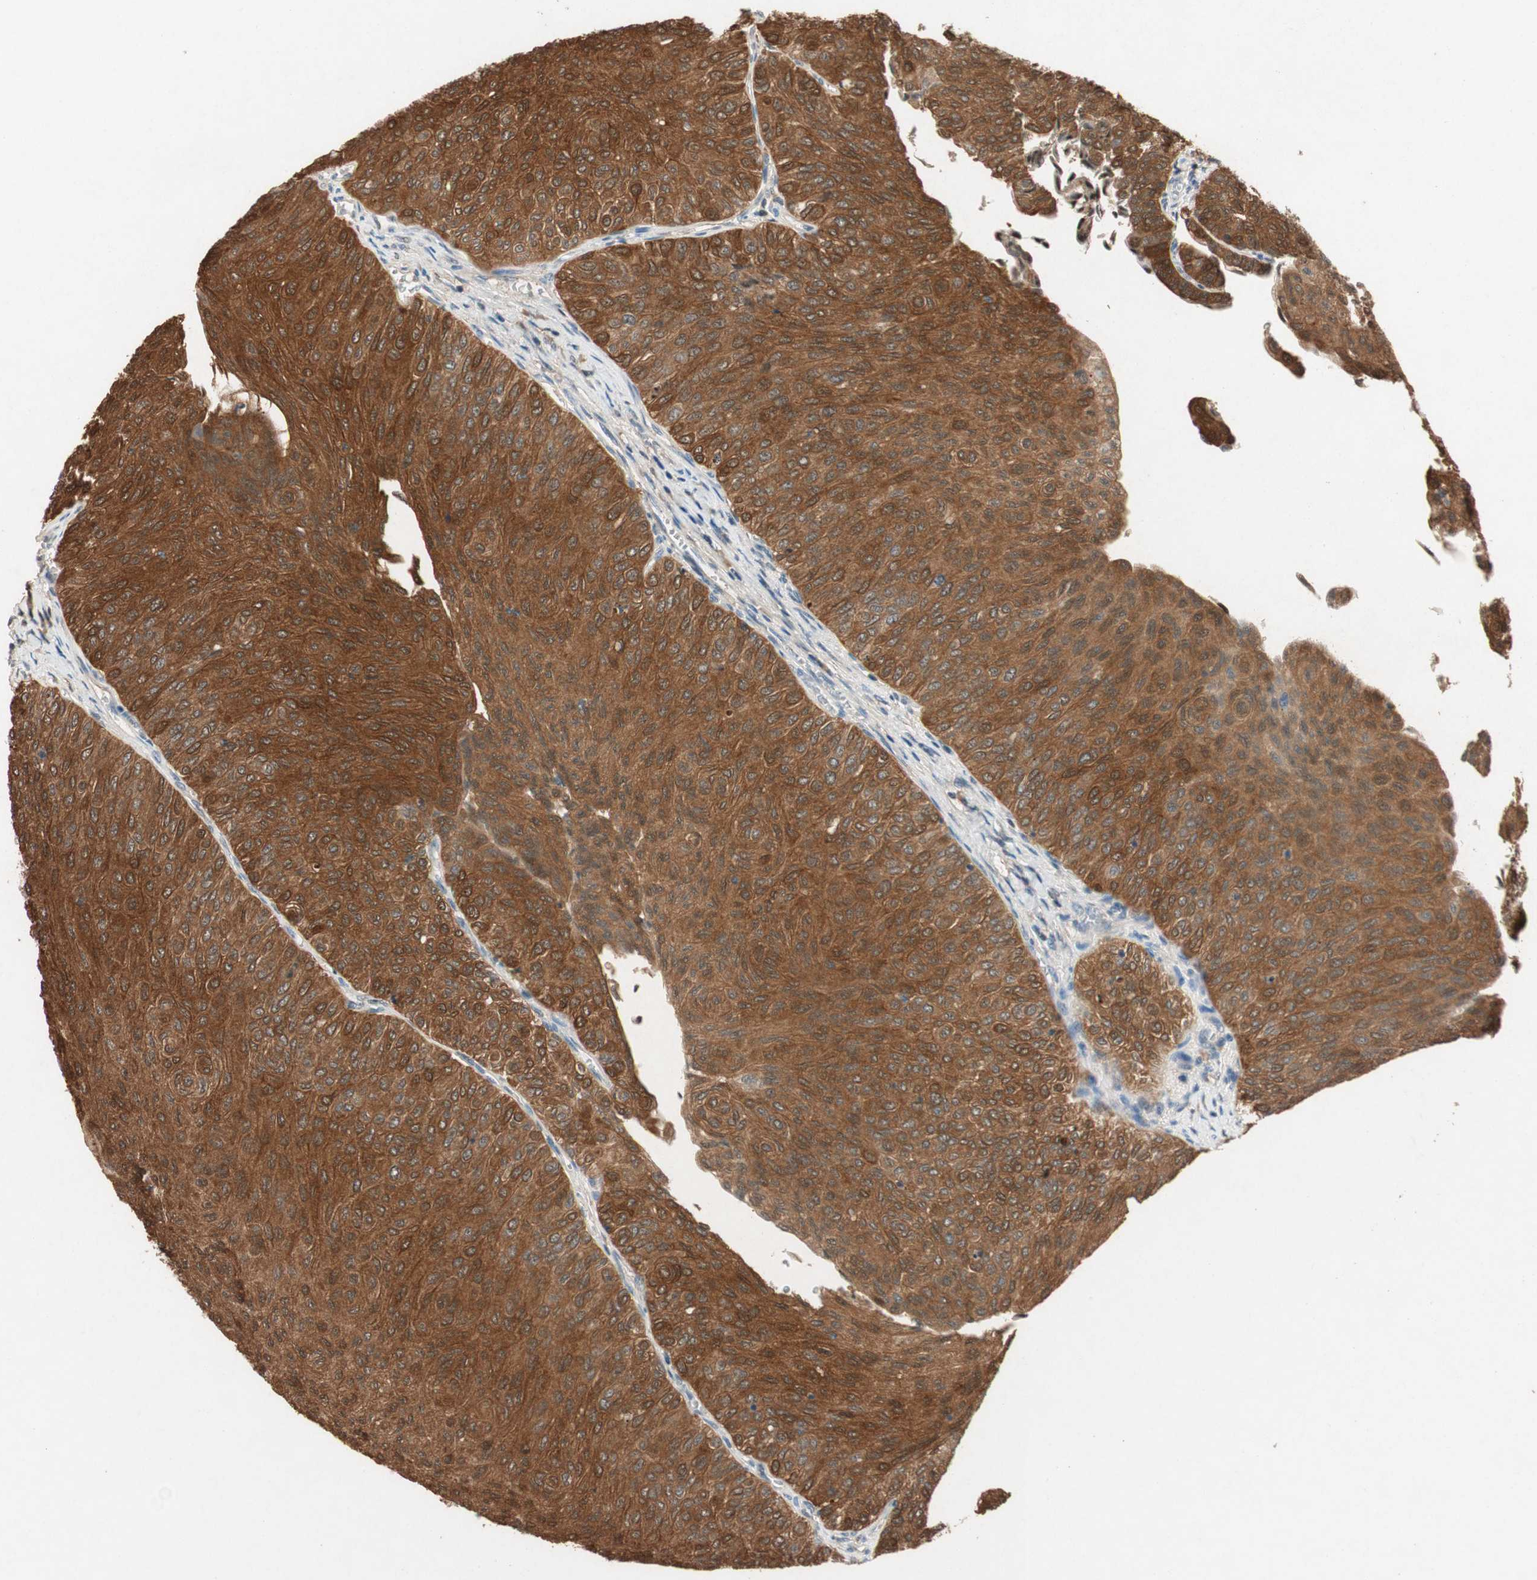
{"staining": {"intensity": "moderate", "quantity": ">75%", "location": "cytoplasmic/membranous,nuclear"}, "tissue": "urothelial cancer", "cell_type": "Tumor cells", "image_type": "cancer", "snomed": [{"axis": "morphology", "description": "Urothelial carcinoma, Low grade"}, {"axis": "topography", "description": "Urinary bladder"}], "caption": "A brown stain highlights moderate cytoplasmic/membranous and nuclear positivity of a protein in urothelial carcinoma (low-grade) tumor cells.", "gene": "SERPINB5", "patient": {"sex": "male", "age": 78}}